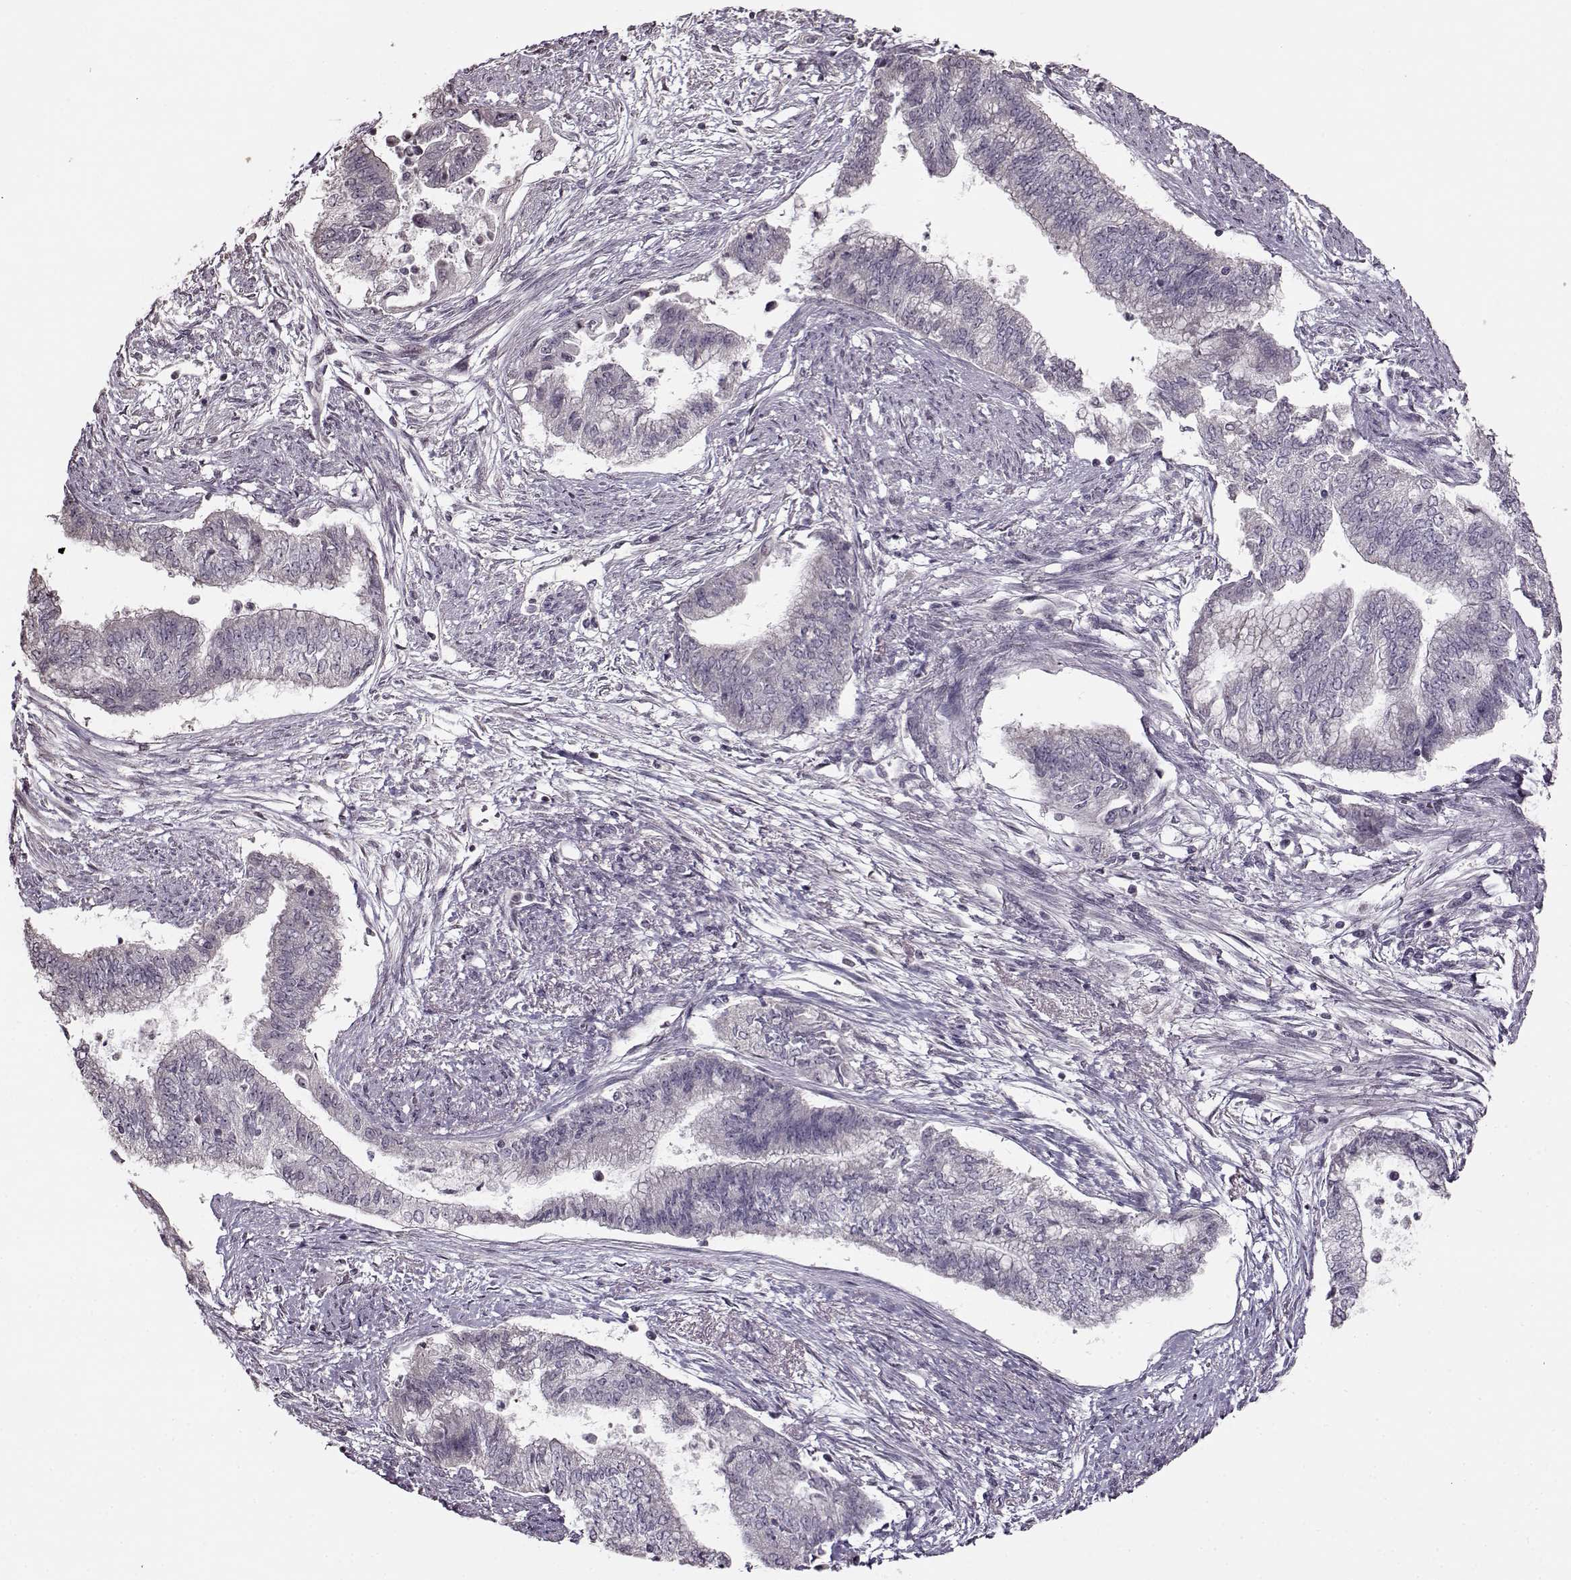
{"staining": {"intensity": "negative", "quantity": "none", "location": "none"}, "tissue": "endometrial cancer", "cell_type": "Tumor cells", "image_type": "cancer", "snomed": [{"axis": "morphology", "description": "Adenocarcinoma, NOS"}, {"axis": "topography", "description": "Endometrium"}], "caption": "This is an immunohistochemistry micrograph of human endometrial adenocarcinoma. There is no positivity in tumor cells.", "gene": "FSHB", "patient": {"sex": "female", "age": 65}}